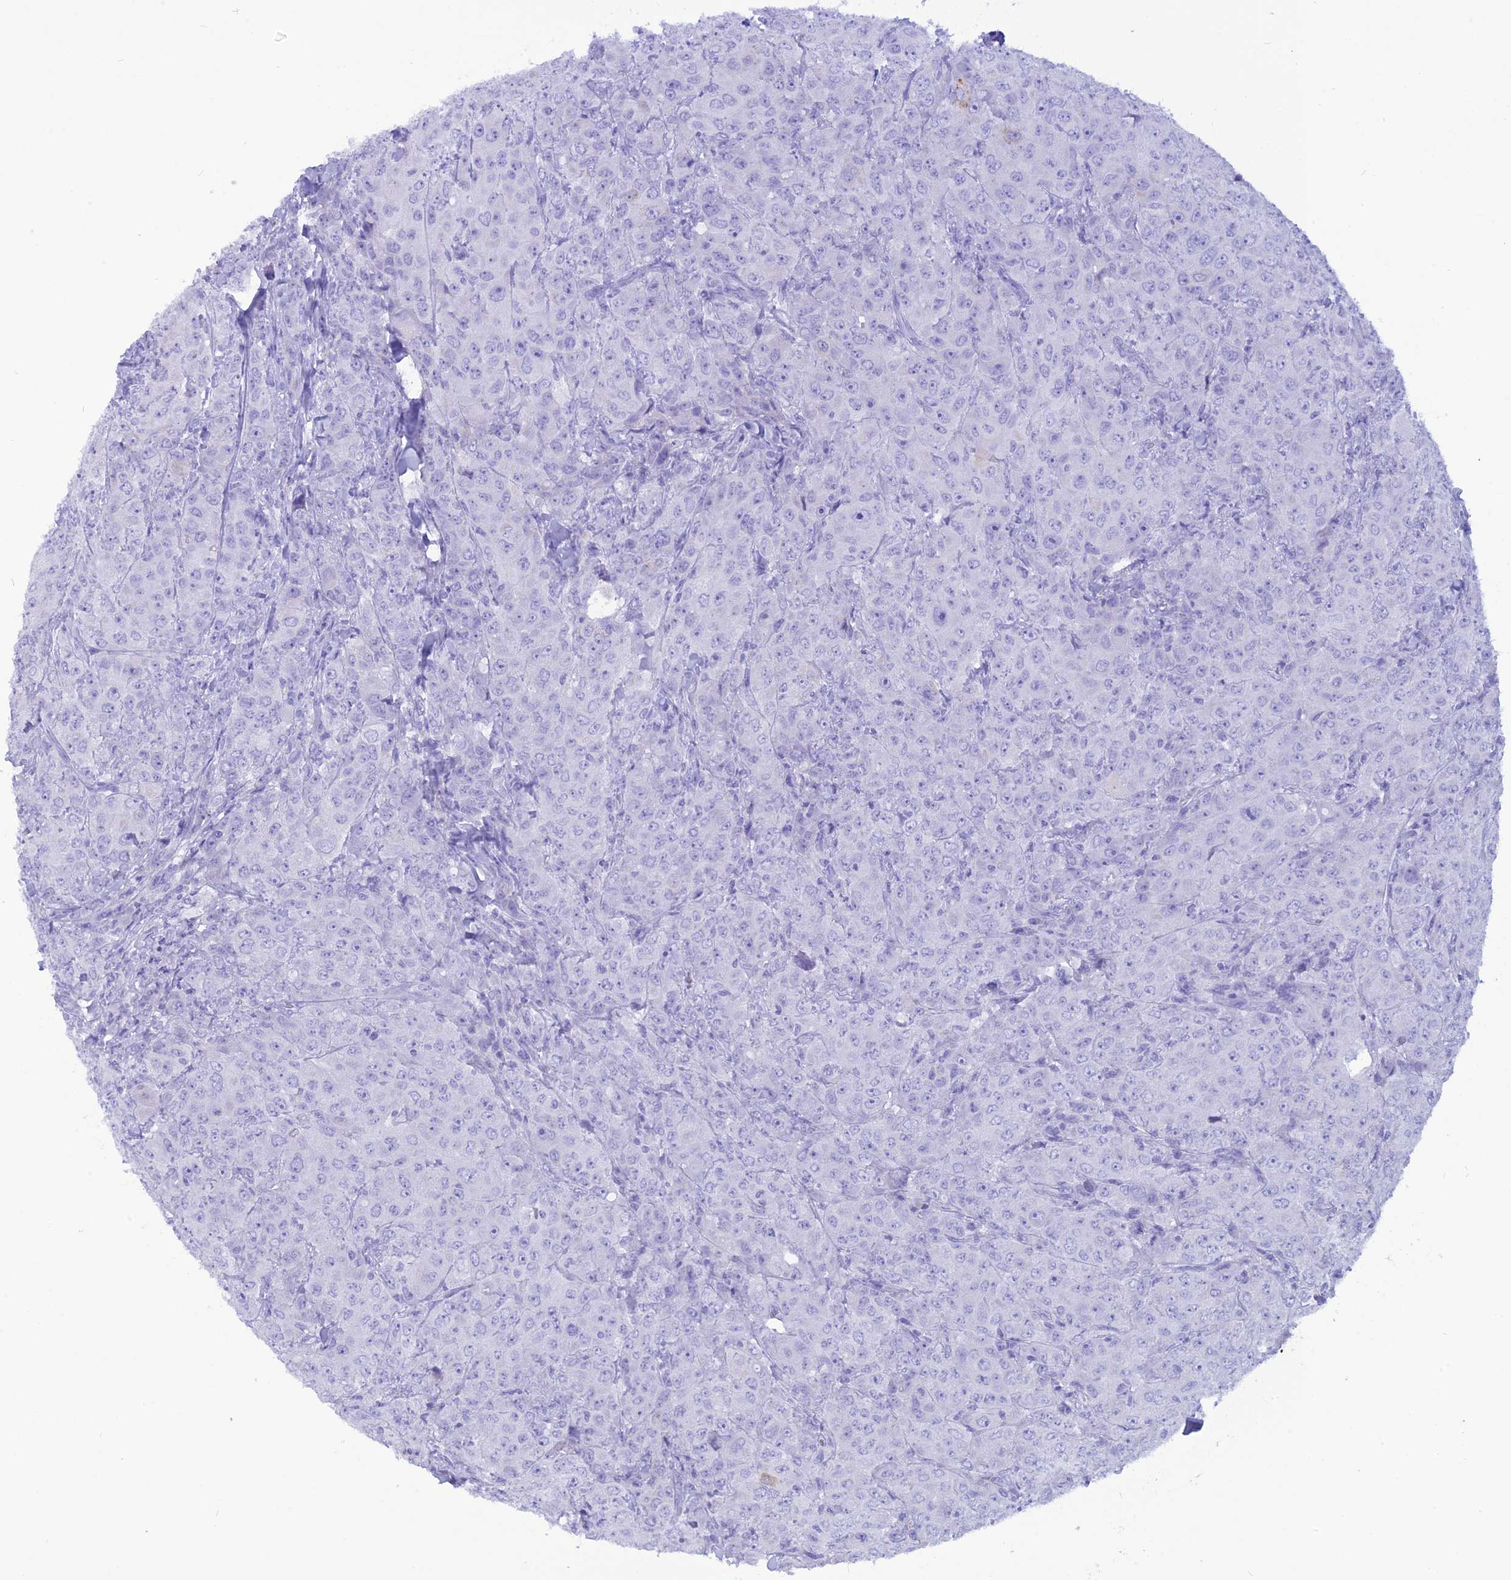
{"staining": {"intensity": "negative", "quantity": "none", "location": "none"}, "tissue": "breast cancer", "cell_type": "Tumor cells", "image_type": "cancer", "snomed": [{"axis": "morphology", "description": "Duct carcinoma"}, {"axis": "topography", "description": "Breast"}], "caption": "This is a image of immunohistochemistry staining of intraductal carcinoma (breast), which shows no positivity in tumor cells. (IHC, brightfield microscopy, high magnification).", "gene": "GLYATL1", "patient": {"sex": "female", "age": 43}}